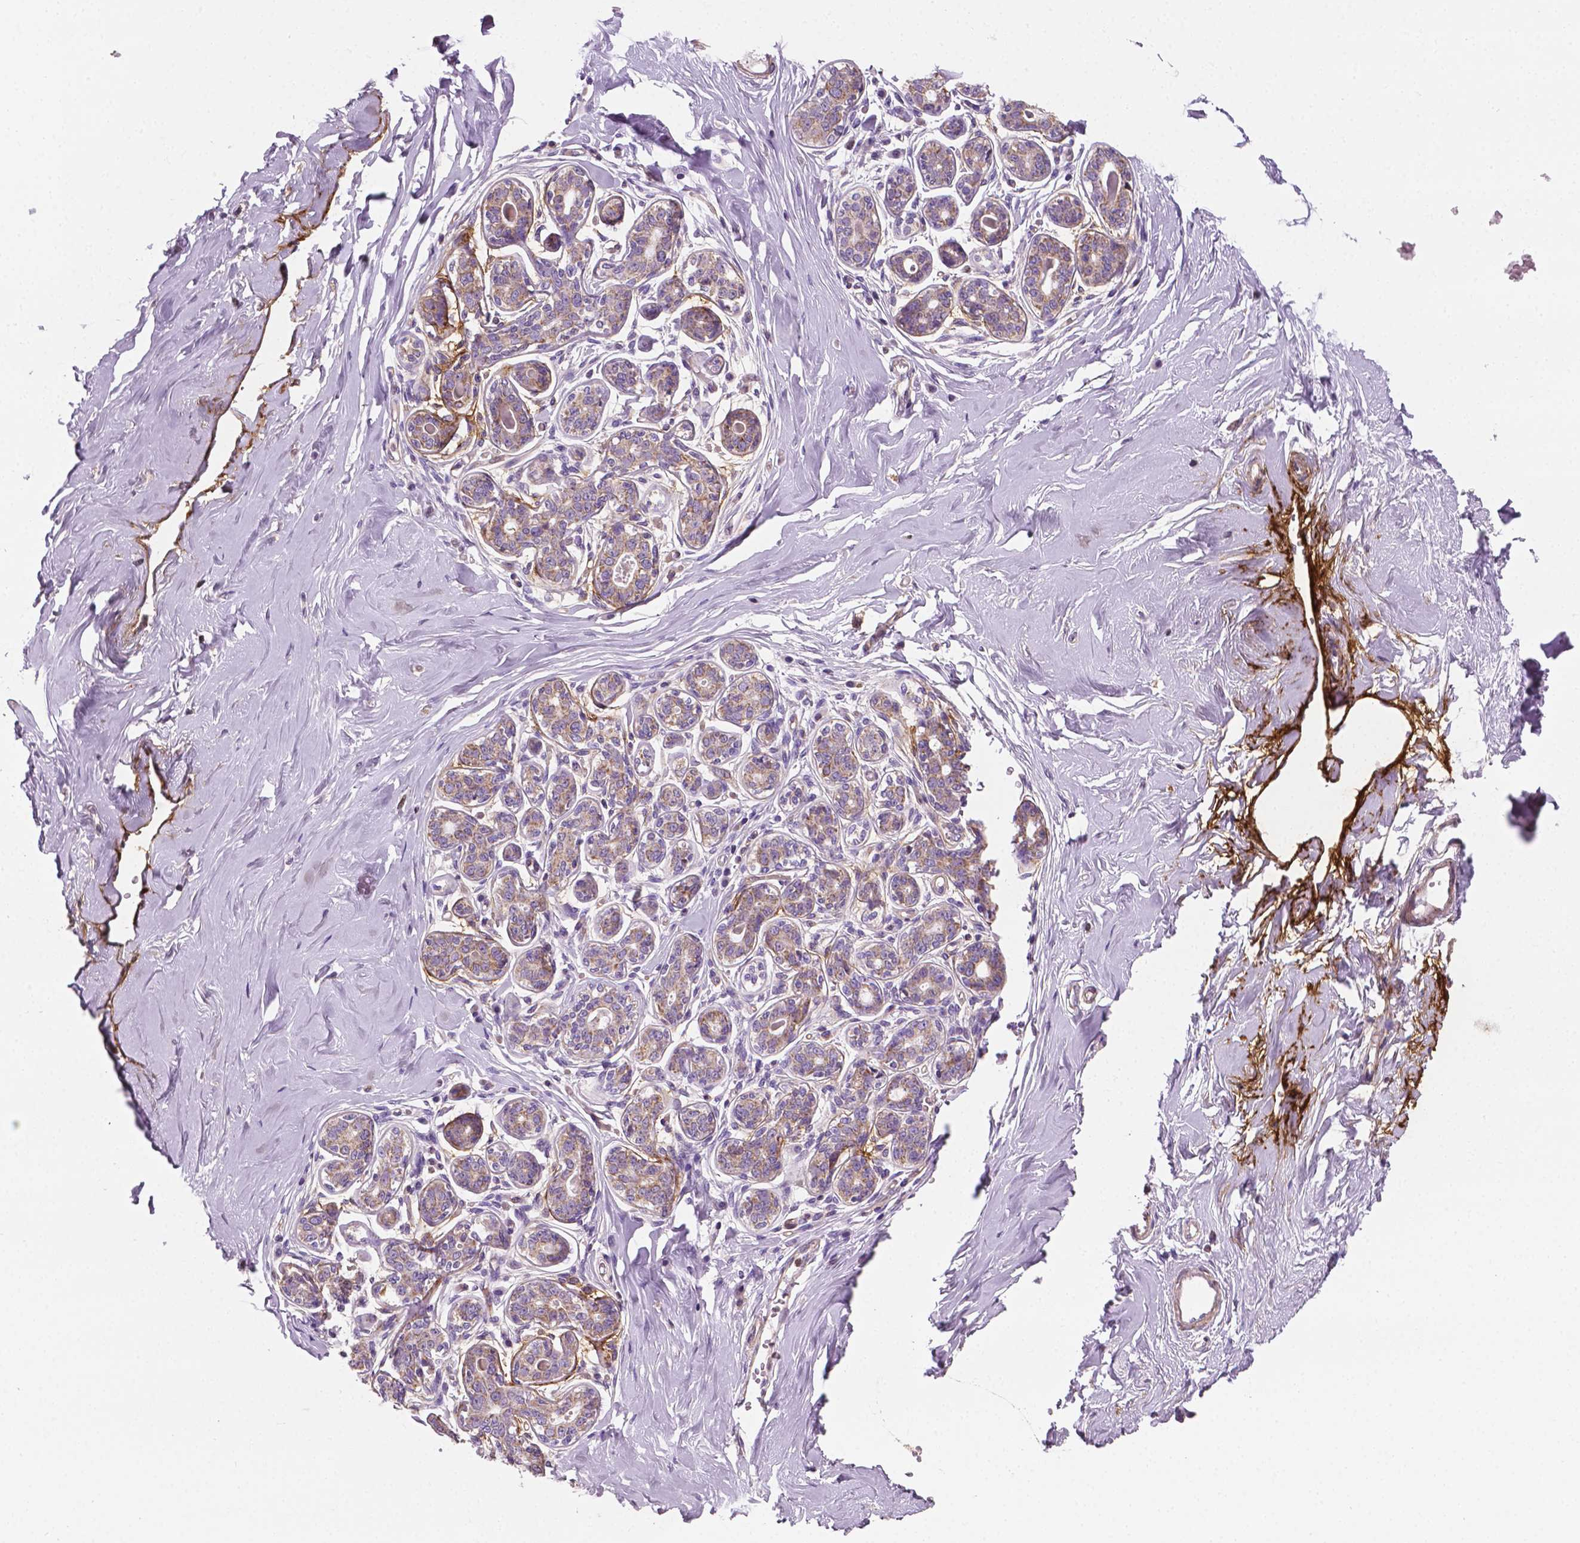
{"staining": {"intensity": "negative", "quantity": "none", "location": "none"}, "tissue": "breast", "cell_type": "Adipocytes", "image_type": "normal", "snomed": [{"axis": "morphology", "description": "Normal tissue, NOS"}, {"axis": "topography", "description": "Skin"}, {"axis": "topography", "description": "Breast"}], "caption": "An IHC photomicrograph of benign breast is shown. There is no staining in adipocytes of breast. (Immunohistochemistry (ihc), brightfield microscopy, high magnification).", "gene": "PTX3", "patient": {"sex": "female", "age": 43}}